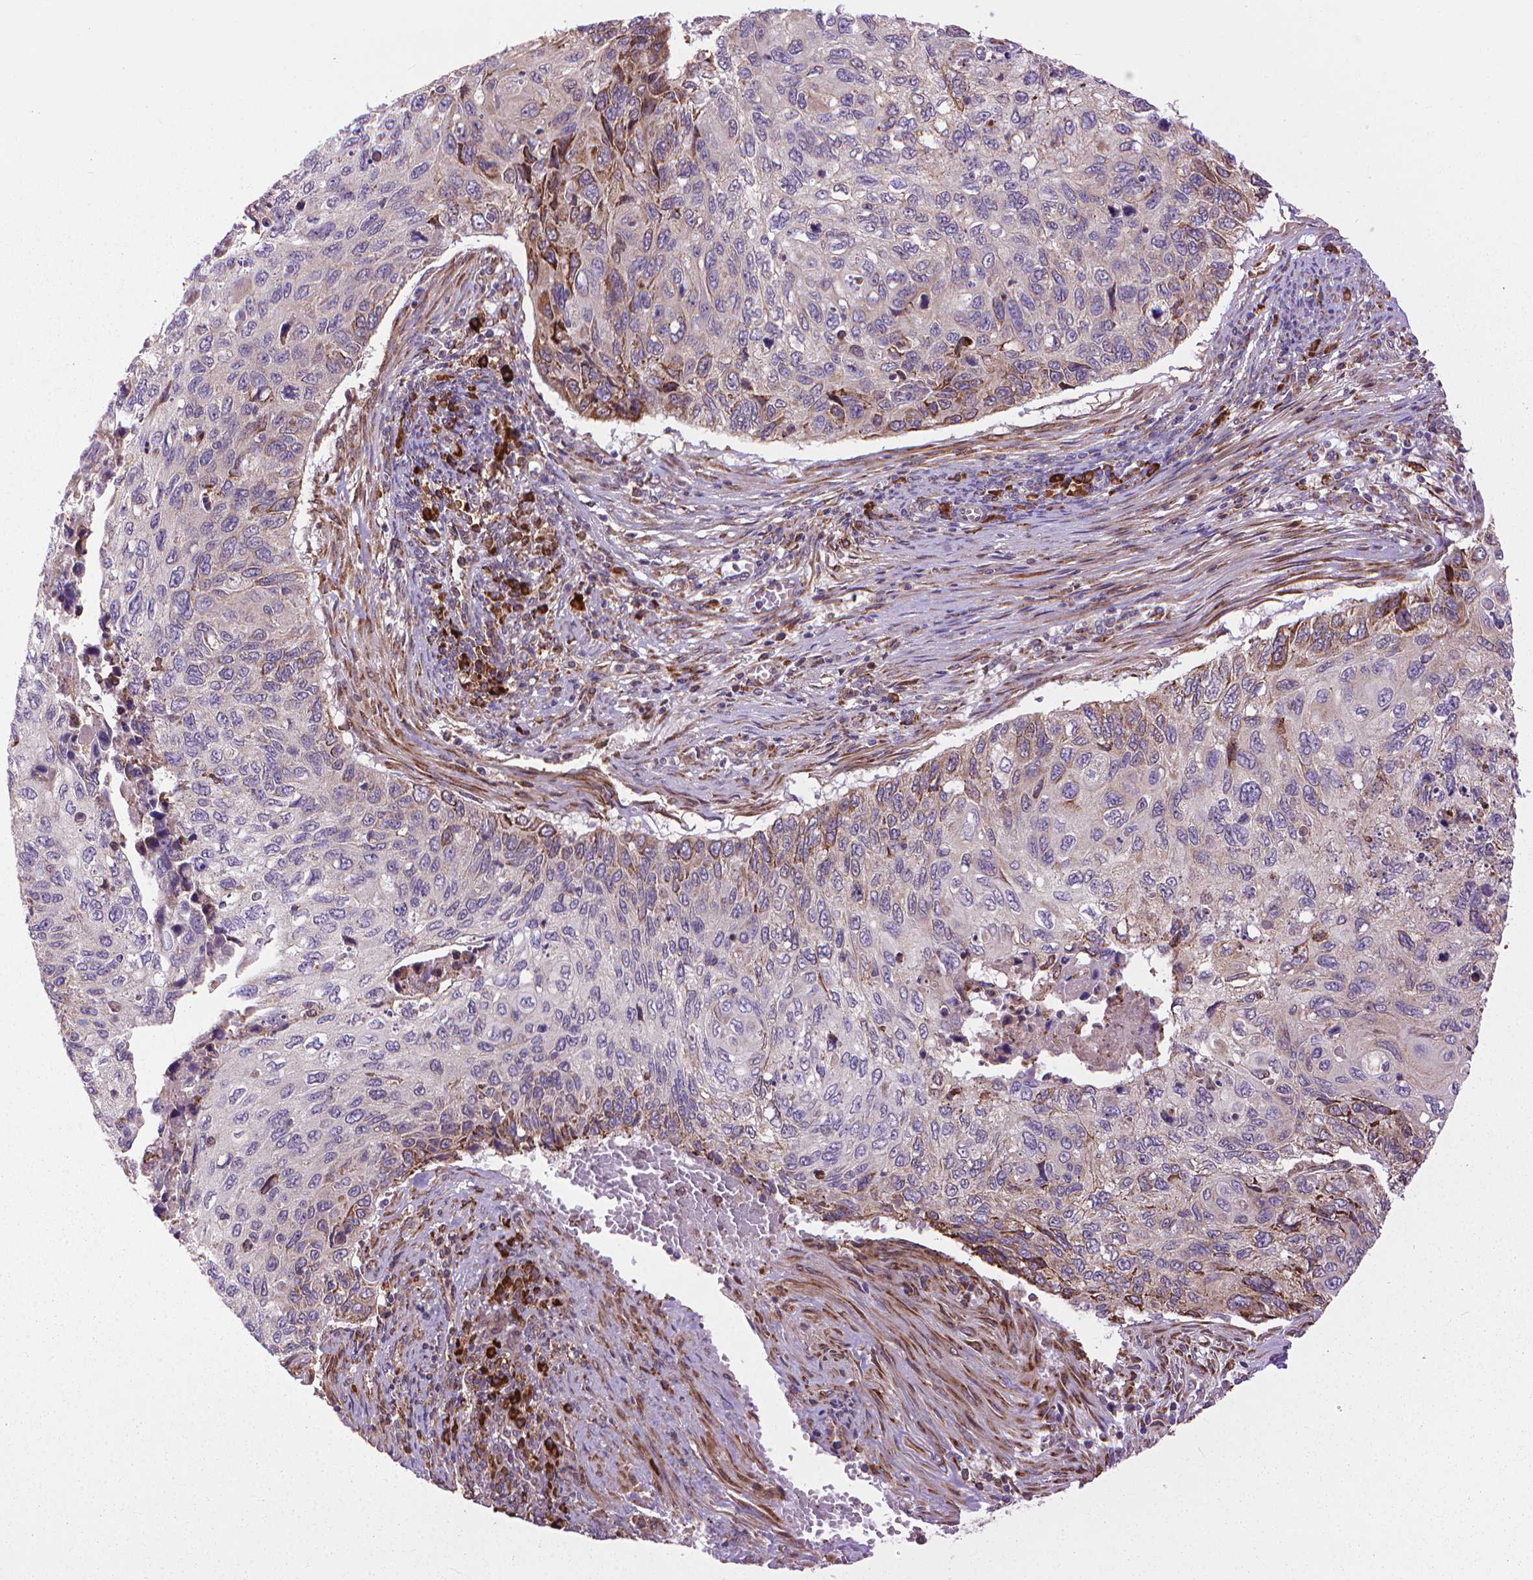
{"staining": {"intensity": "negative", "quantity": "none", "location": "none"}, "tissue": "cervical cancer", "cell_type": "Tumor cells", "image_type": "cancer", "snomed": [{"axis": "morphology", "description": "Squamous cell carcinoma, NOS"}, {"axis": "topography", "description": "Cervix"}], "caption": "High magnification brightfield microscopy of cervical cancer stained with DAB (brown) and counterstained with hematoxylin (blue): tumor cells show no significant staining.", "gene": "MYH14", "patient": {"sex": "female", "age": 70}}